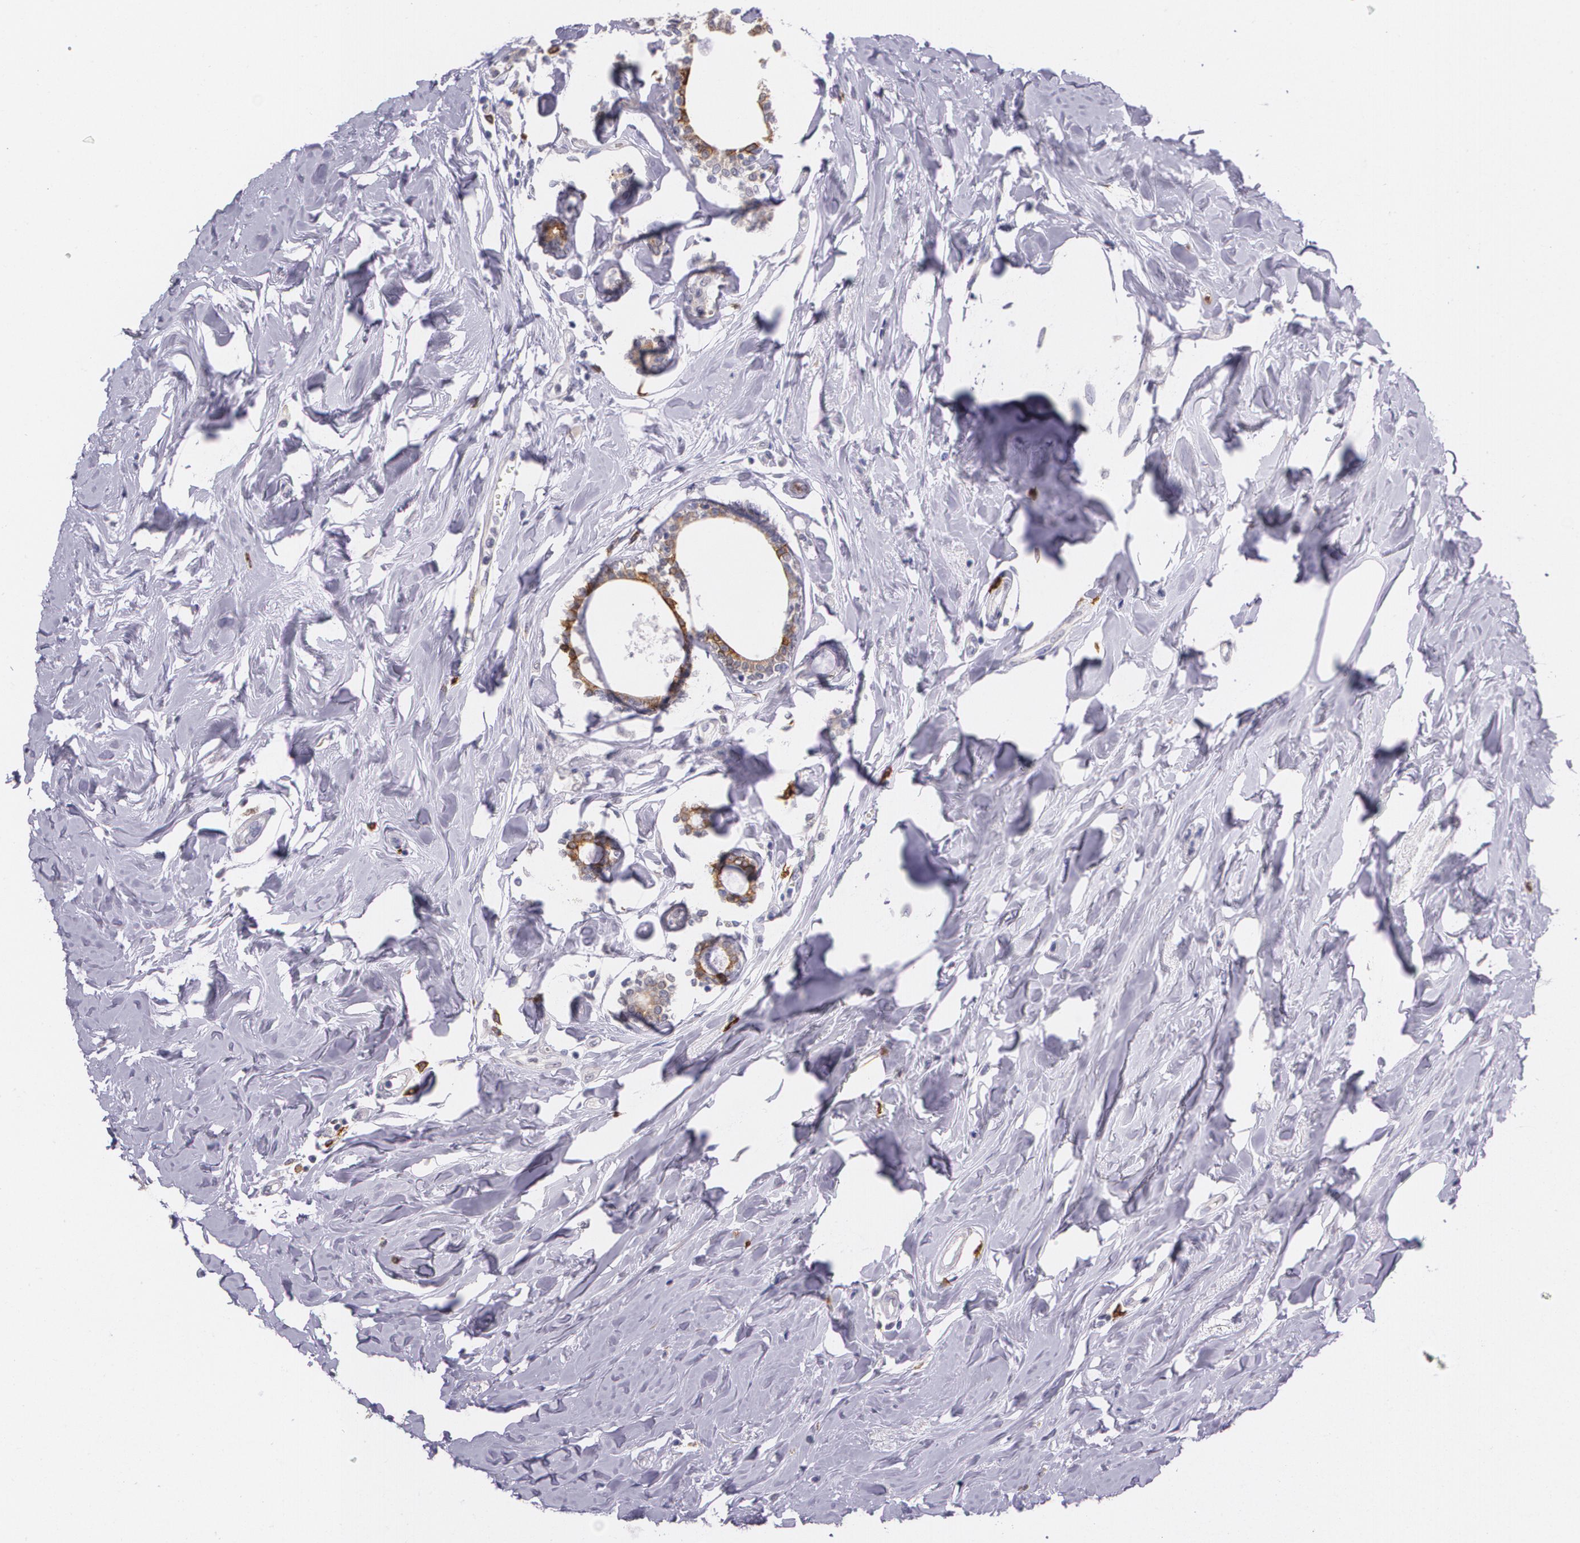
{"staining": {"intensity": "weak", "quantity": "25%-75%", "location": "cytoplasmic/membranous"}, "tissue": "breast cancer", "cell_type": "Tumor cells", "image_type": "cancer", "snomed": [{"axis": "morphology", "description": "Lobular carcinoma"}, {"axis": "topography", "description": "Breast"}], "caption": "Immunohistochemistry (IHC) (DAB (3,3'-diaminobenzidine)) staining of human breast cancer exhibits weak cytoplasmic/membranous protein expression in approximately 25%-75% of tumor cells. The protein of interest is shown in brown color, while the nuclei are stained blue.", "gene": "RTN1", "patient": {"sex": "female", "age": 51}}